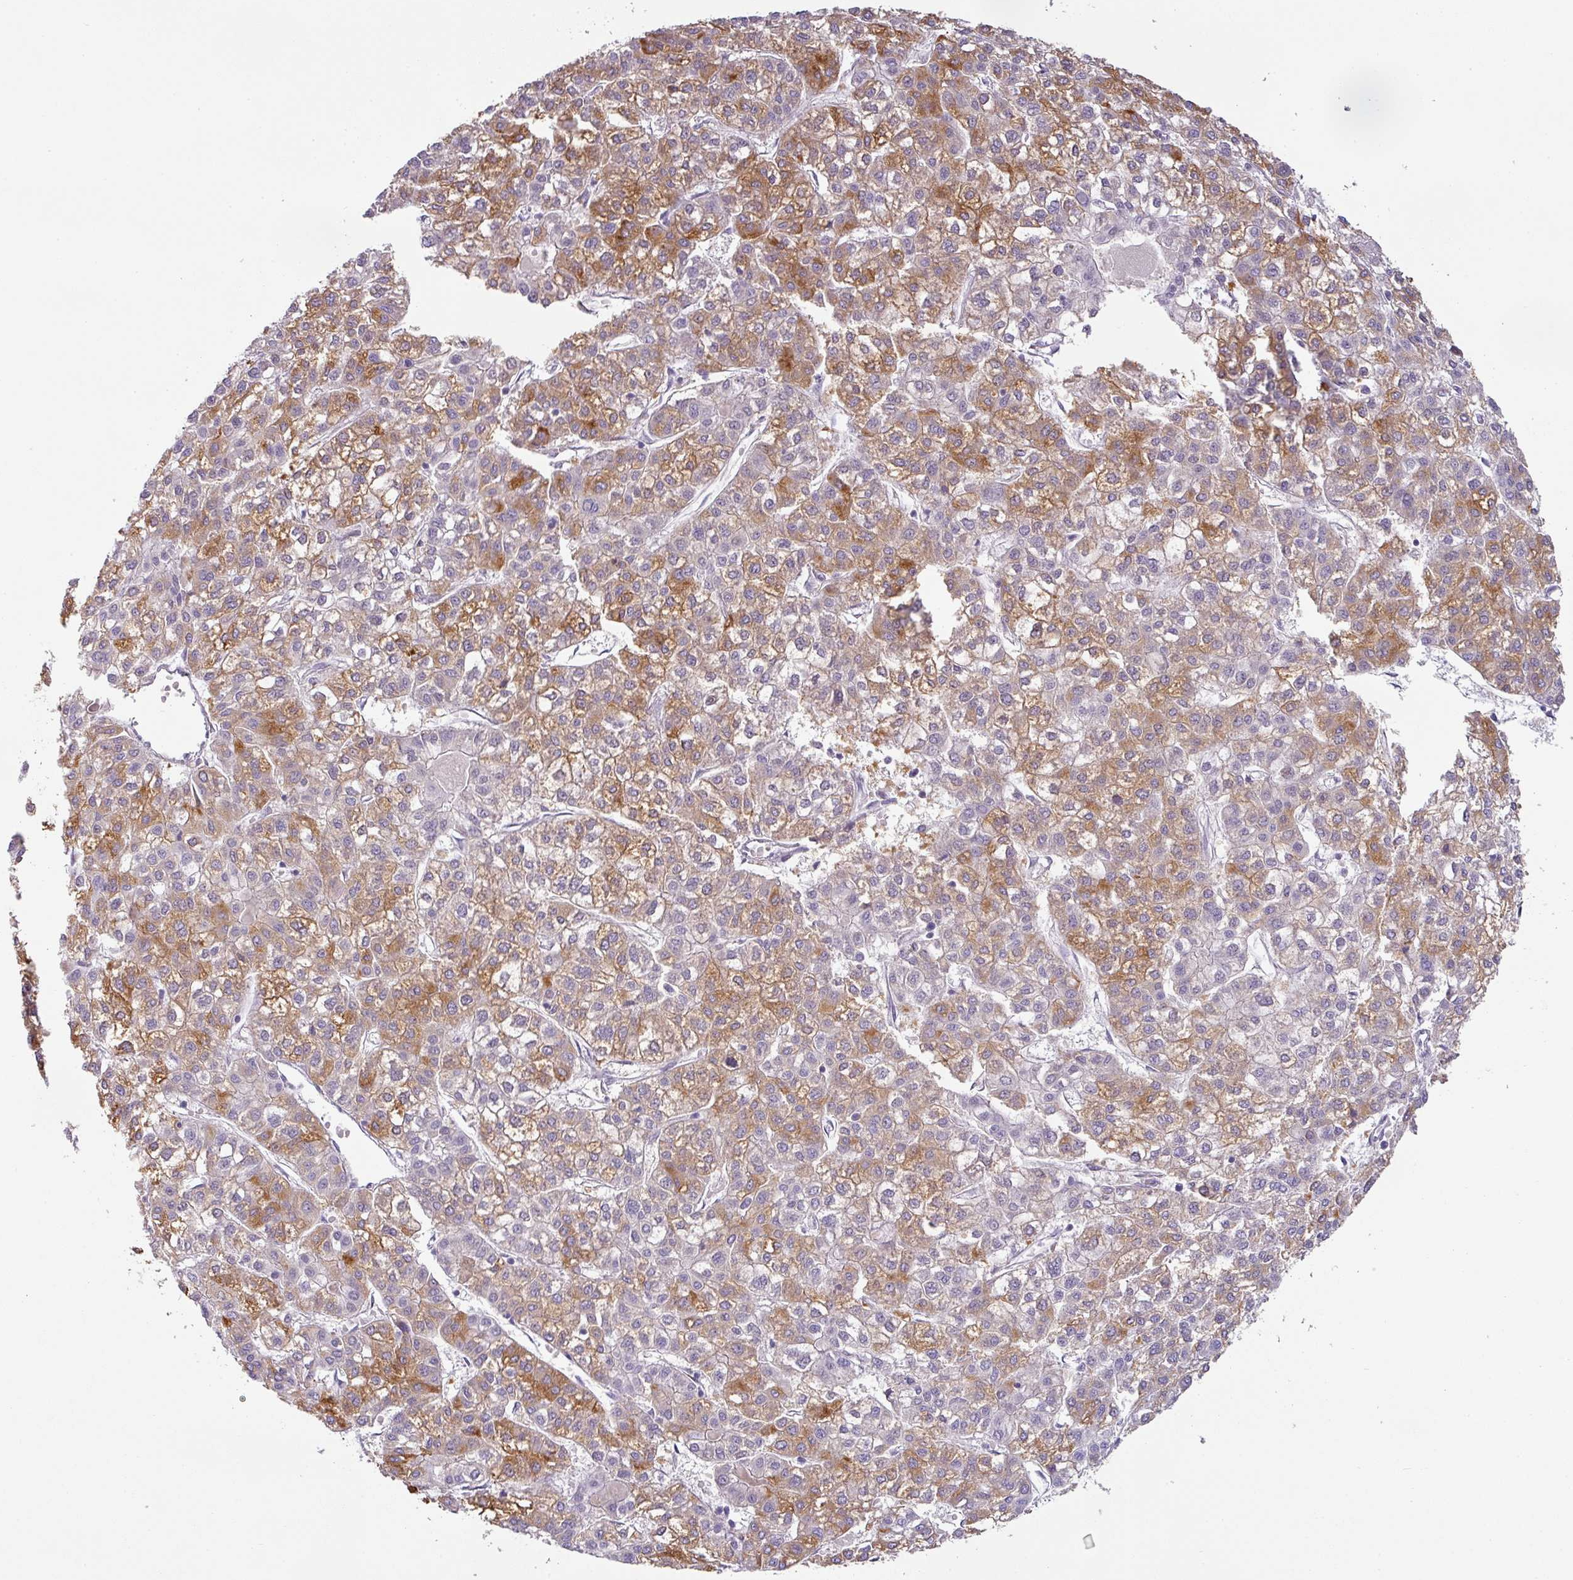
{"staining": {"intensity": "moderate", "quantity": "25%-75%", "location": "cytoplasmic/membranous"}, "tissue": "liver cancer", "cell_type": "Tumor cells", "image_type": "cancer", "snomed": [{"axis": "morphology", "description": "Carcinoma, Hepatocellular, NOS"}, {"axis": "topography", "description": "Liver"}], "caption": "Liver hepatocellular carcinoma stained with a protein marker shows moderate staining in tumor cells.", "gene": "FGF17", "patient": {"sex": "female", "age": 43}}